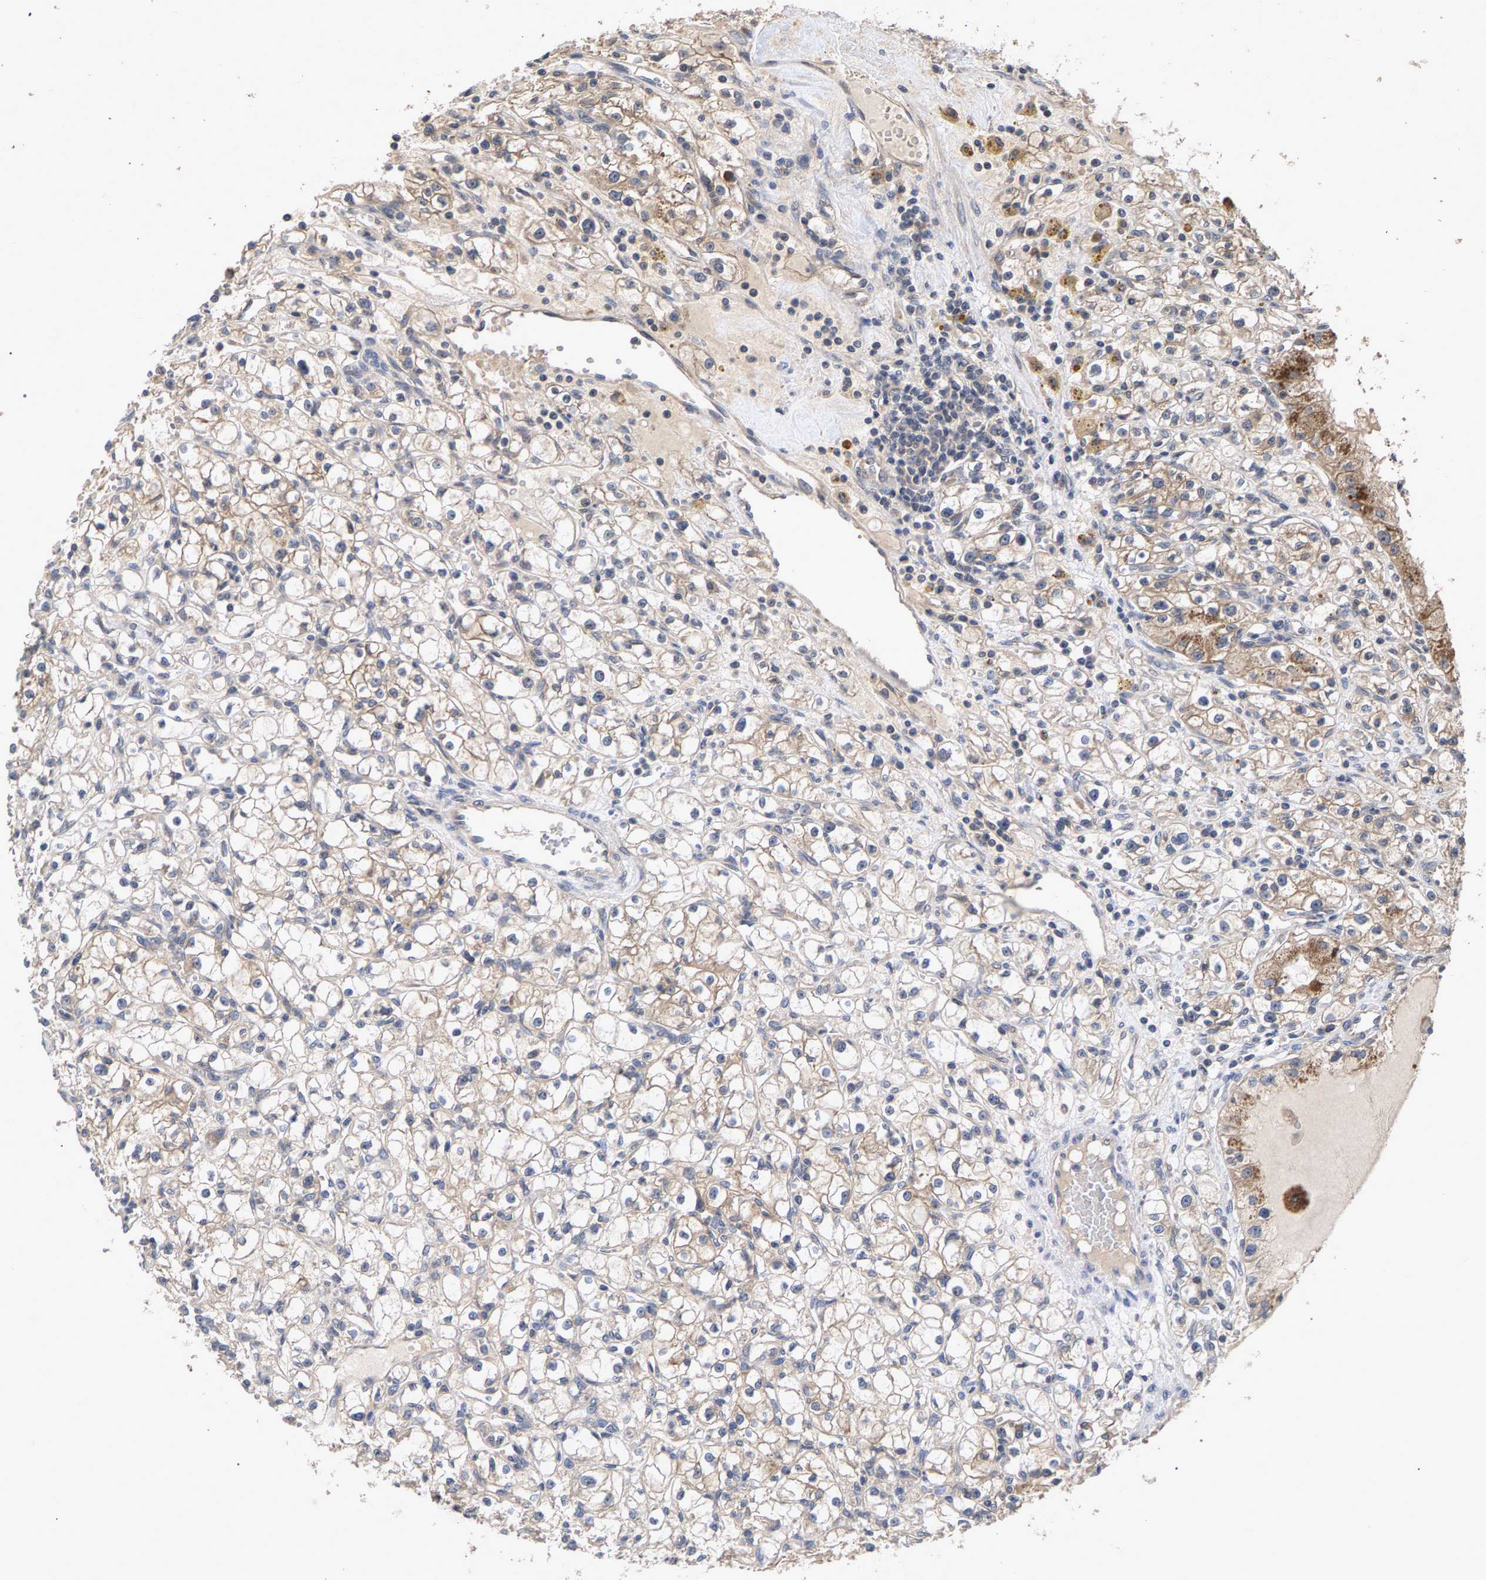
{"staining": {"intensity": "weak", "quantity": "25%-75%", "location": "cytoplasmic/membranous"}, "tissue": "renal cancer", "cell_type": "Tumor cells", "image_type": "cancer", "snomed": [{"axis": "morphology", "description": "Adenocarcinoma, NOS"}, {"axis": "topography", "description": "Kidney"}], "caption": "Immunohistochemistry photomicrograph of neoplastic tissue: adenocarcinoma (renal) stained using IHC reveals low levels of weak protein expression localized specifically in the cytoplasmic/membranous of tumor cells, appearing as a cytoplasmic/membranous brown color.", "gene": "SLC4A4", "patient": {"sex": "male", "age": 56}}